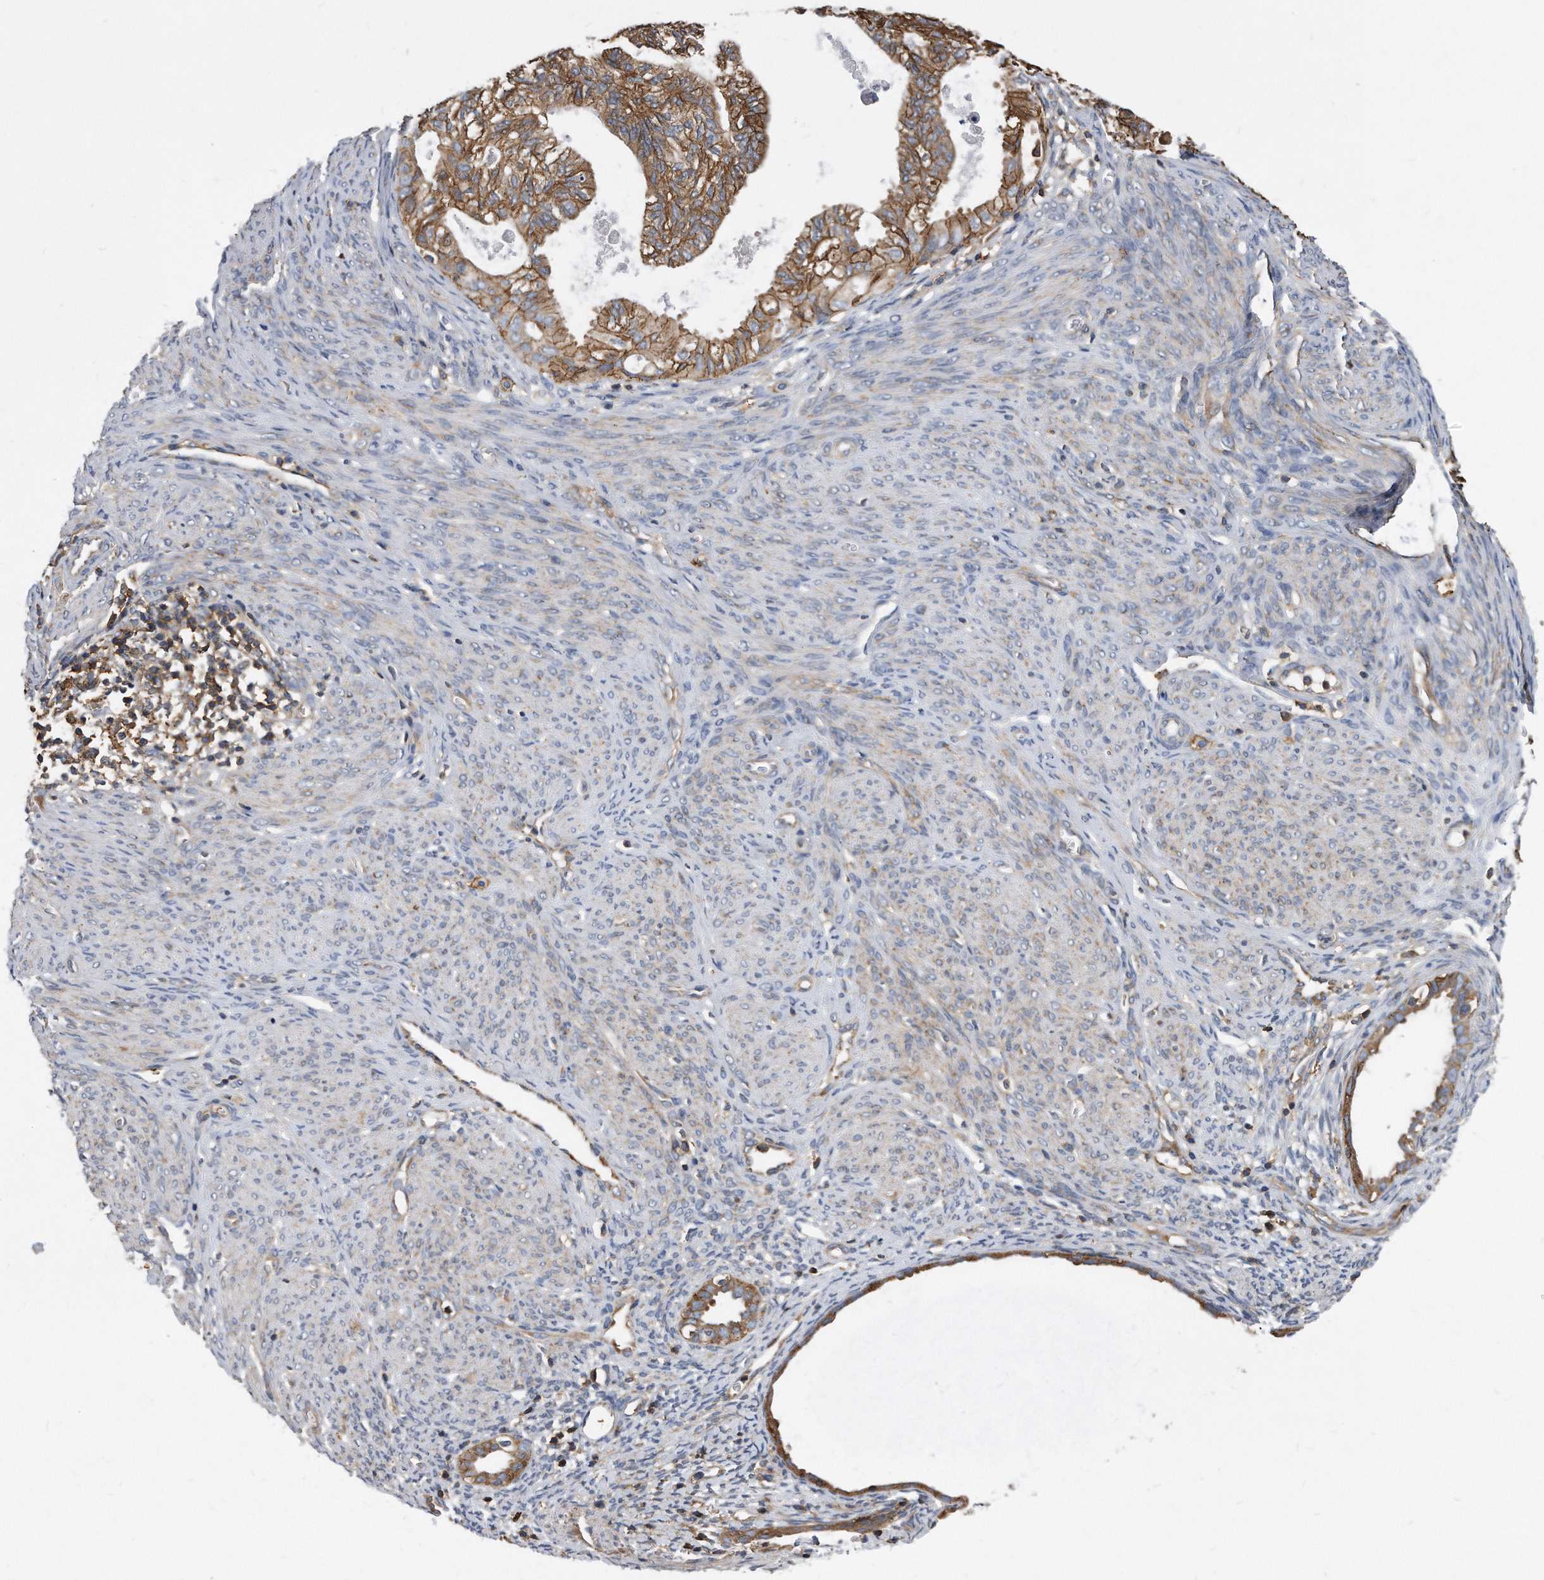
{"staining": {"intensity": "moderate", "quantity": ">75%", "location": "cytoplasmic/membranous"}, "tissue": "cervical cancer", "cell_type": "Tumor cells", "image_type": "cancer", "snomed": [{"axis": "morphology", "description": "Normal tissue, NOS"}, {"axis": "morphology", "description": "Adenocarcinoma, NOS"}, {"axis": "topography", "description": "Cervix"}, {"axis": "topography", "description": "Endometrium"}], "caption": "This is an image of immunohistochemistry staining of adenocarcinoma (cervical), which shows moderate staining in the cytoplasmic/membranous of tumor cells.", "gene": "ATG5", "patient": {"sex": "female", "age": 86}}